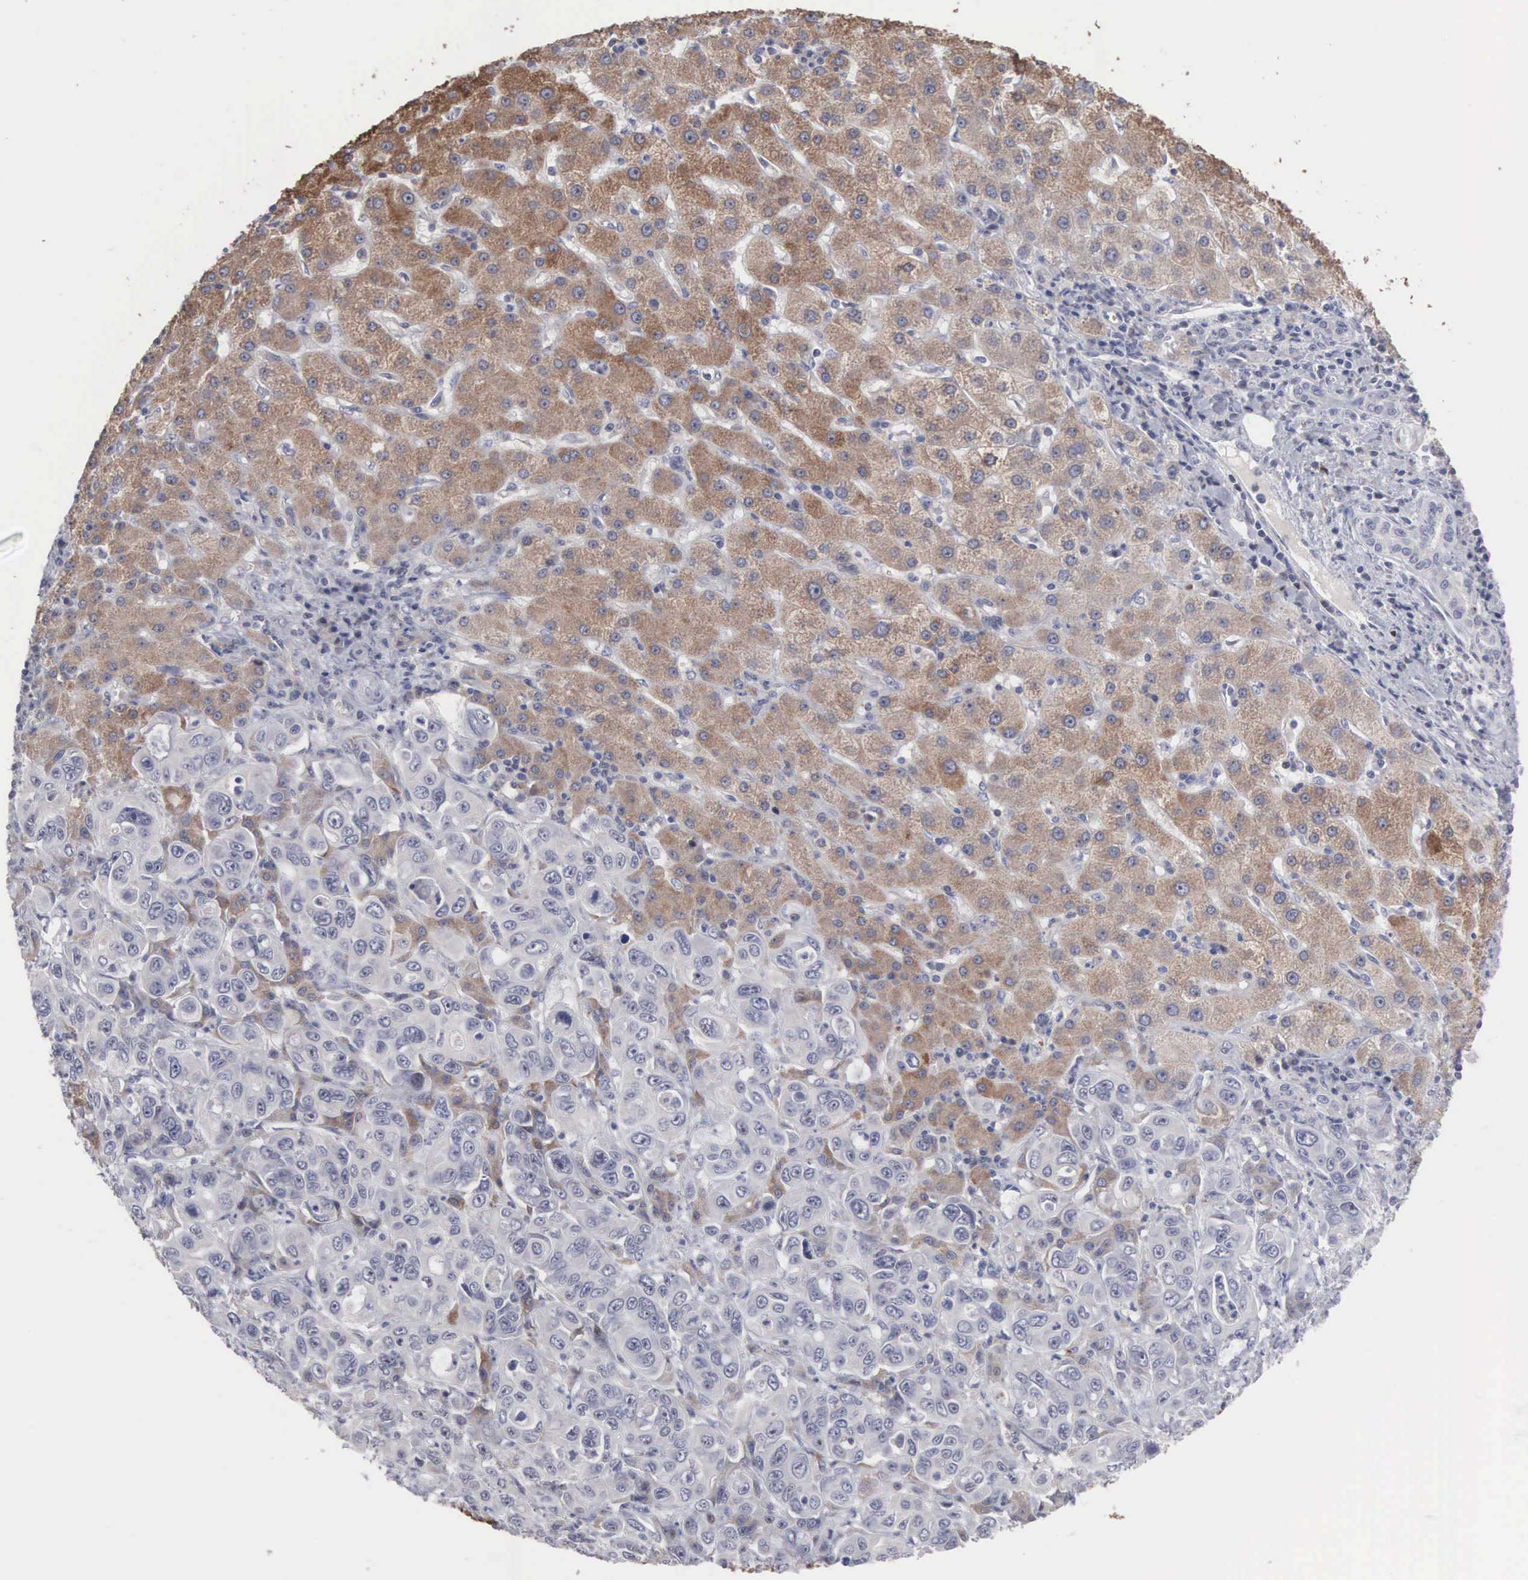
{"staining": {"intensity": "weak", "quantity": "25%-75%", "location": "cytoplasmic/membranous"}, "tissue": "liver cancer", "cell_type": "Tumor cells", "image_type": "cancer", "snomed": [{"axis": "morphology", "description": "Cholangiocarcinoma"}, {"axis": "topography", "description": "Liver"}], "caption": "Weak cytoplasmic/membranous protein staining is appreciated in about 25%-75% of tumor cells in liver cholangiocarcinoma. (Brightfield microscopy of DAB IHC at high magnification).", "gene": "ACOT4", "patient": {"sex": "female", "age": 79}}